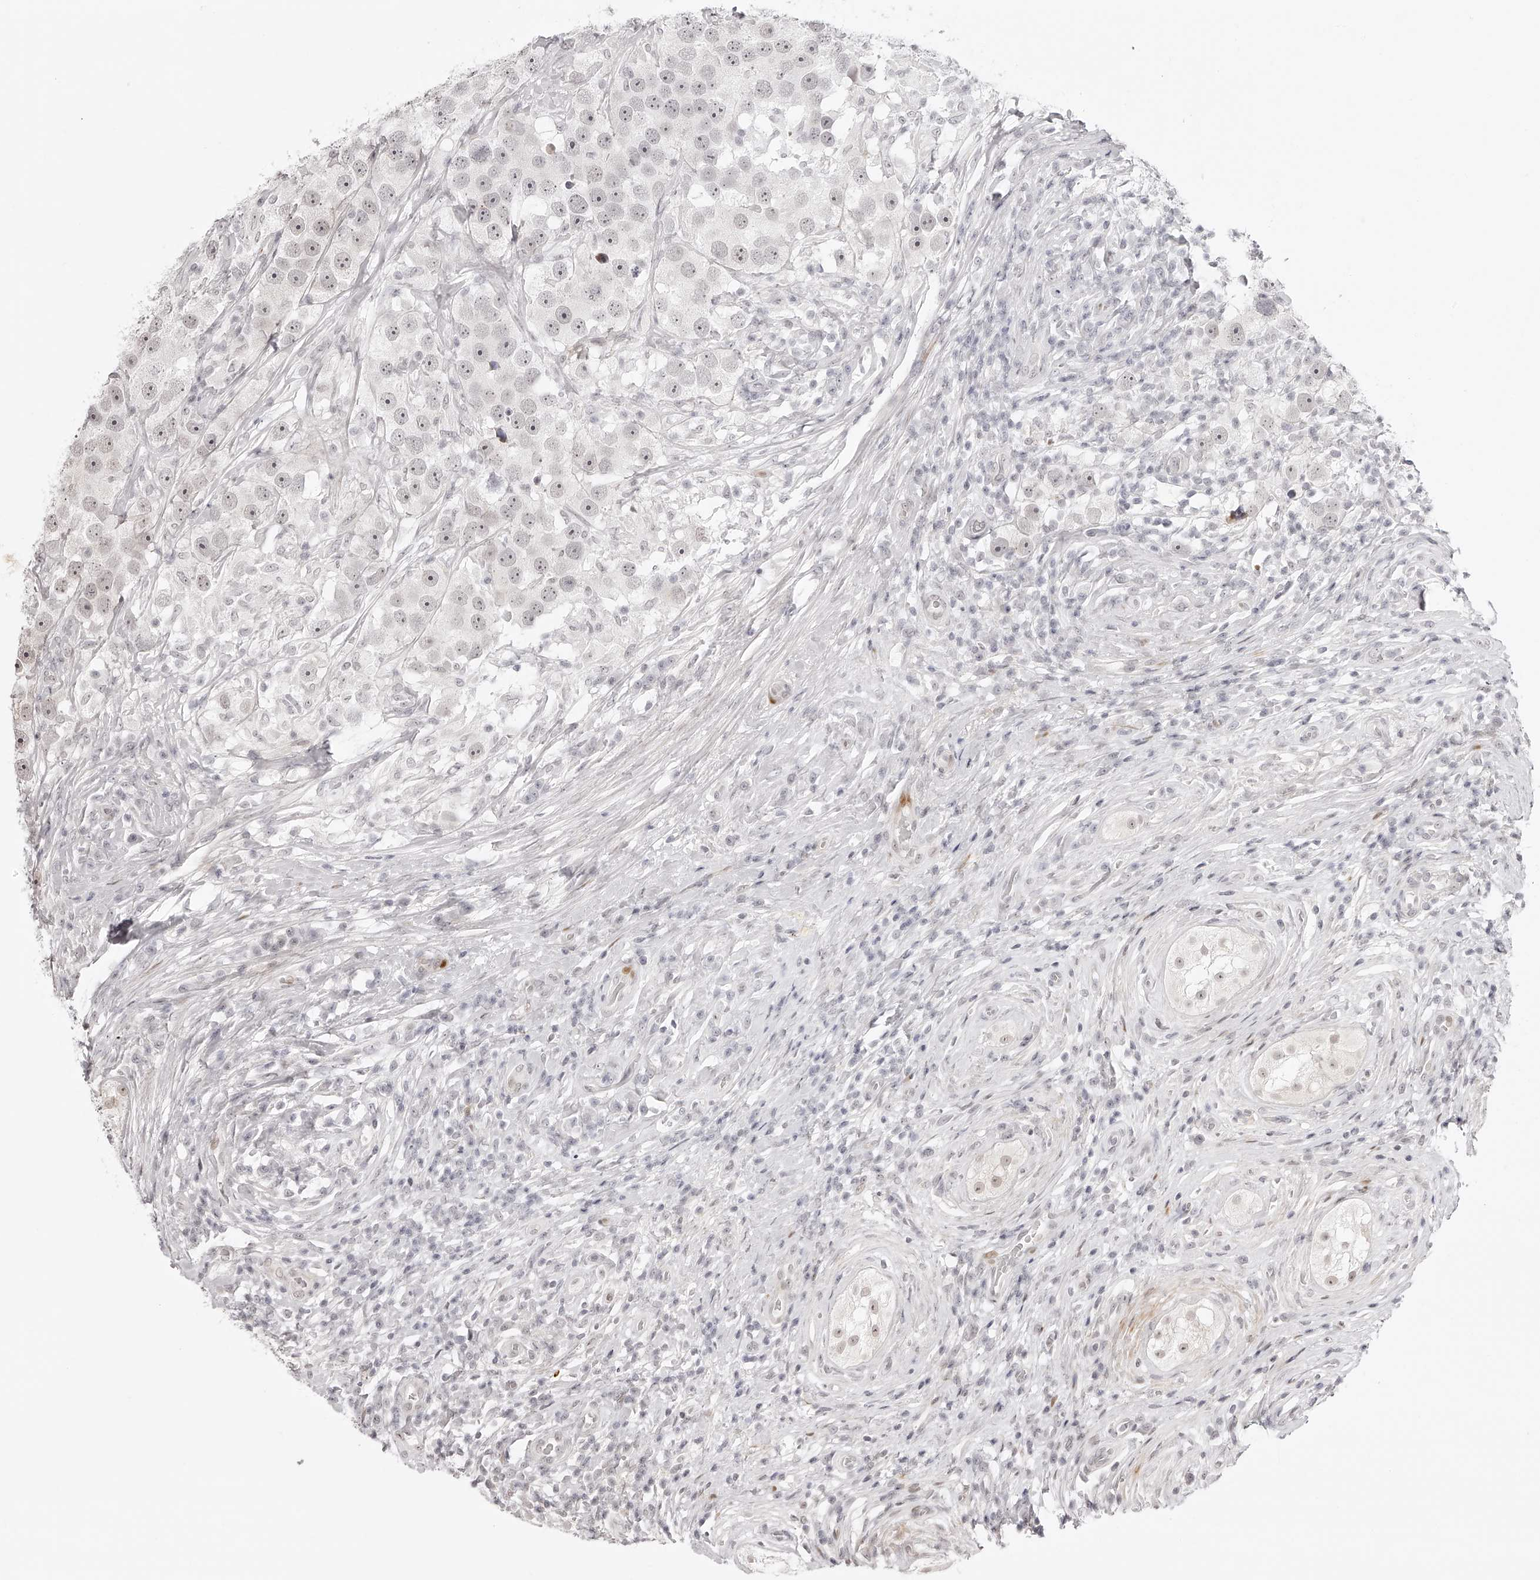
{"staining": {"intensity": "weak", "quantity": ">75%", "location": "nuclear"}, "tissue": "testis cancer", "cell_type": "Tumor cells", "image_type": "cancer", "snomed": [{"axis": "morphology", "description": "Seminoma, NOS"}, {"axis": "topography", "description": "Testis"}], "caption": "IHC image of neoplastic tissue: human testis cancer stained using immunohistochemistry (IHC) displays low levels of weak protein expression localized specifically in the nuclear of tumor cells, appearing as a nuclear brown color.", "gene": "PLEKHG1", "patient": {"sex": "male", "age": 49}}